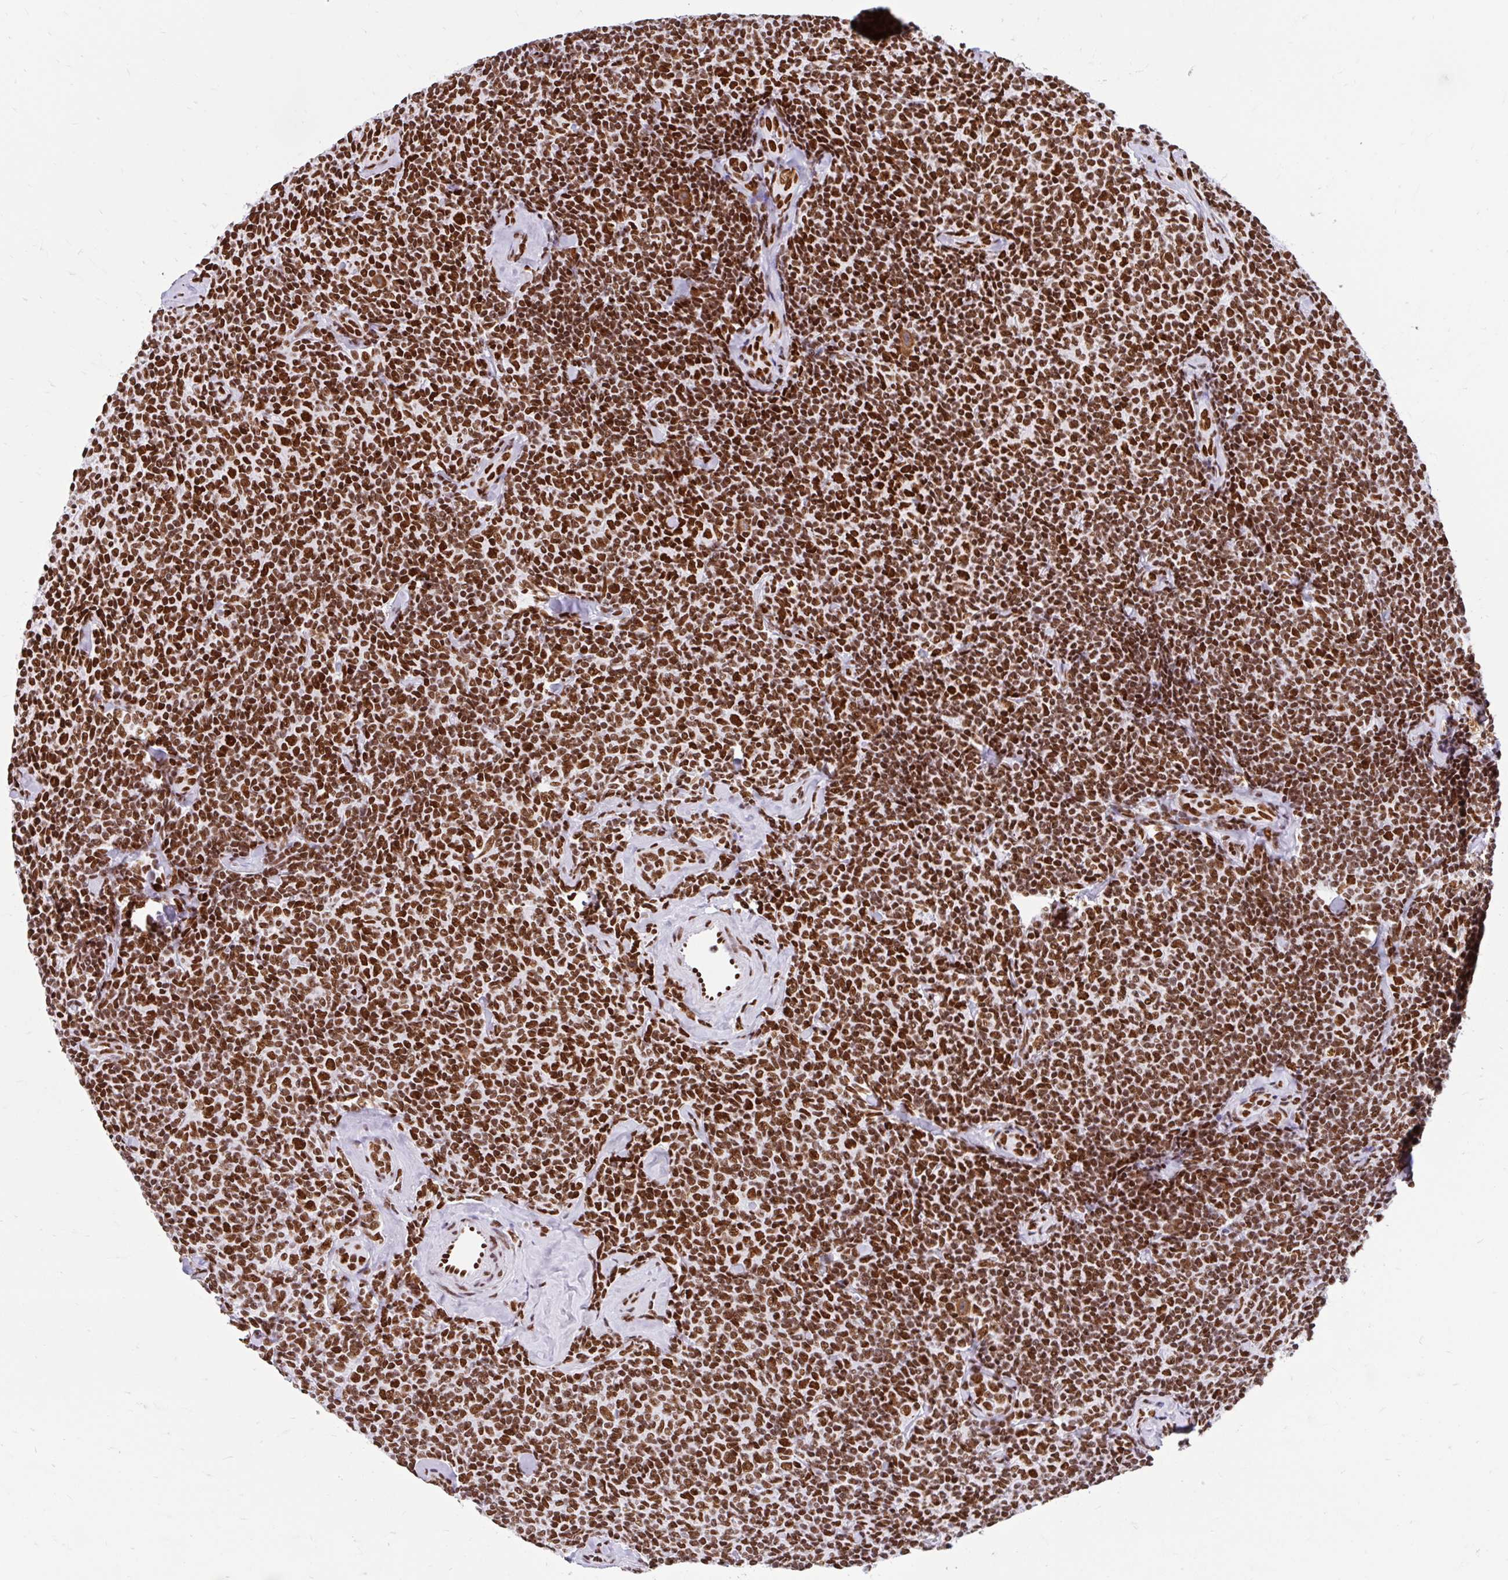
{"staining": {"intensity": "strong", "quantity": ">75%", "location": "nuclear"}, "tissue": "lymphoma", "cell_type": "Tumor cells", "image_type": "cancer", "snomed": [{"axis": "morphology", "description": "Malignant lymphoma, non-Hodgkin's type, Low grade"}, {"axis": "topography", "description": "Lymph node"}], "caption": "This histopathology image exhibits IHC staining of human lymphoma, with high strong nuclear staining in about >75% of tumor cells.", "gene": "KHDRBS1", "patient": {"sex": "female", "age": 56}}